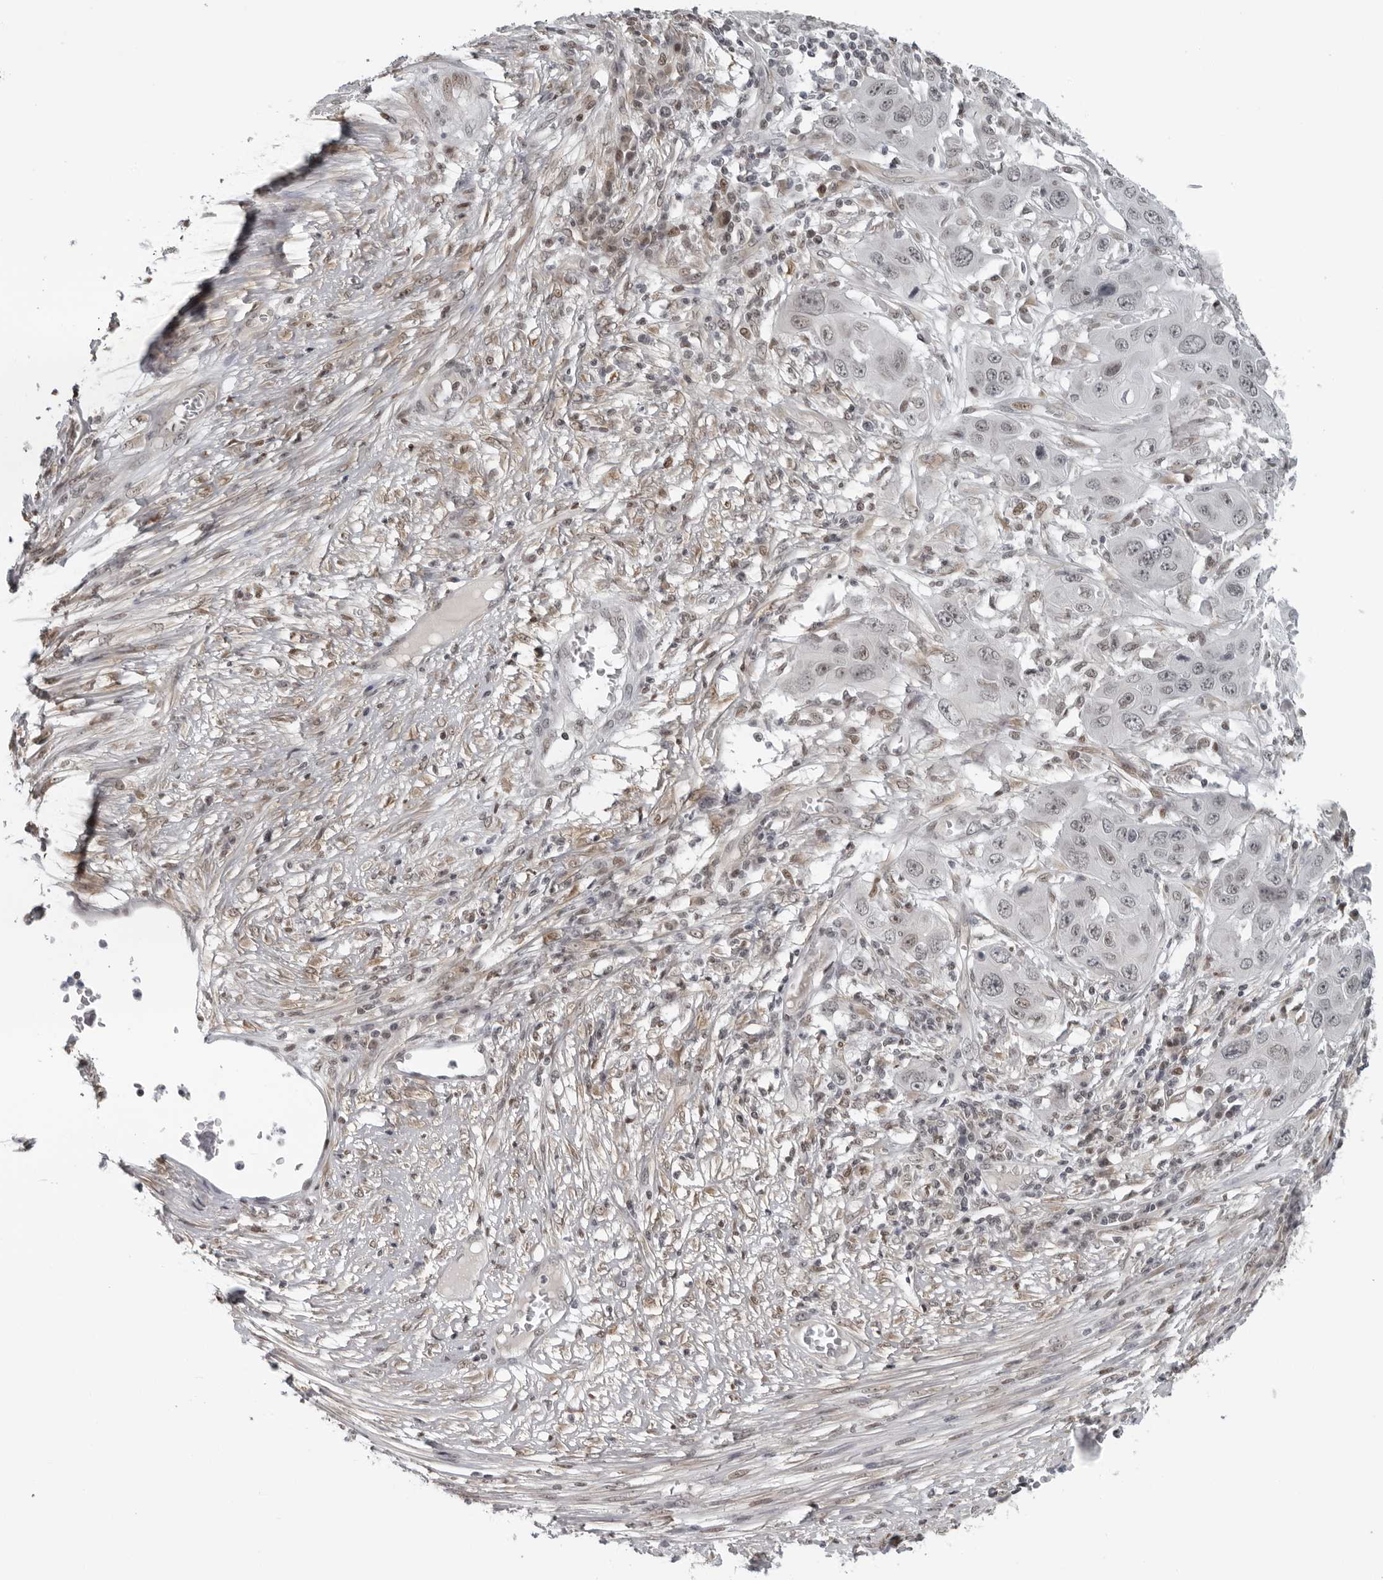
{"staining": {"intensity": "negative", "quantity": "none", "location": "none"}, "tissue": "skin cancer", "cell_type": "Tumor cells", "image_type": "cancer", "snomed": [{"axis": "morphology", "description": "Squamous cell carcinoma, NOS"}, {"axis": "topography", "description": "Skin"}], "caption": "A histopathology image of skin cancer (squamous cell carcinoma) stained for a protein displays no brown staining in tumor cells.", "gene": "MAF", "patient": {"sex": "male", "age": 55}}